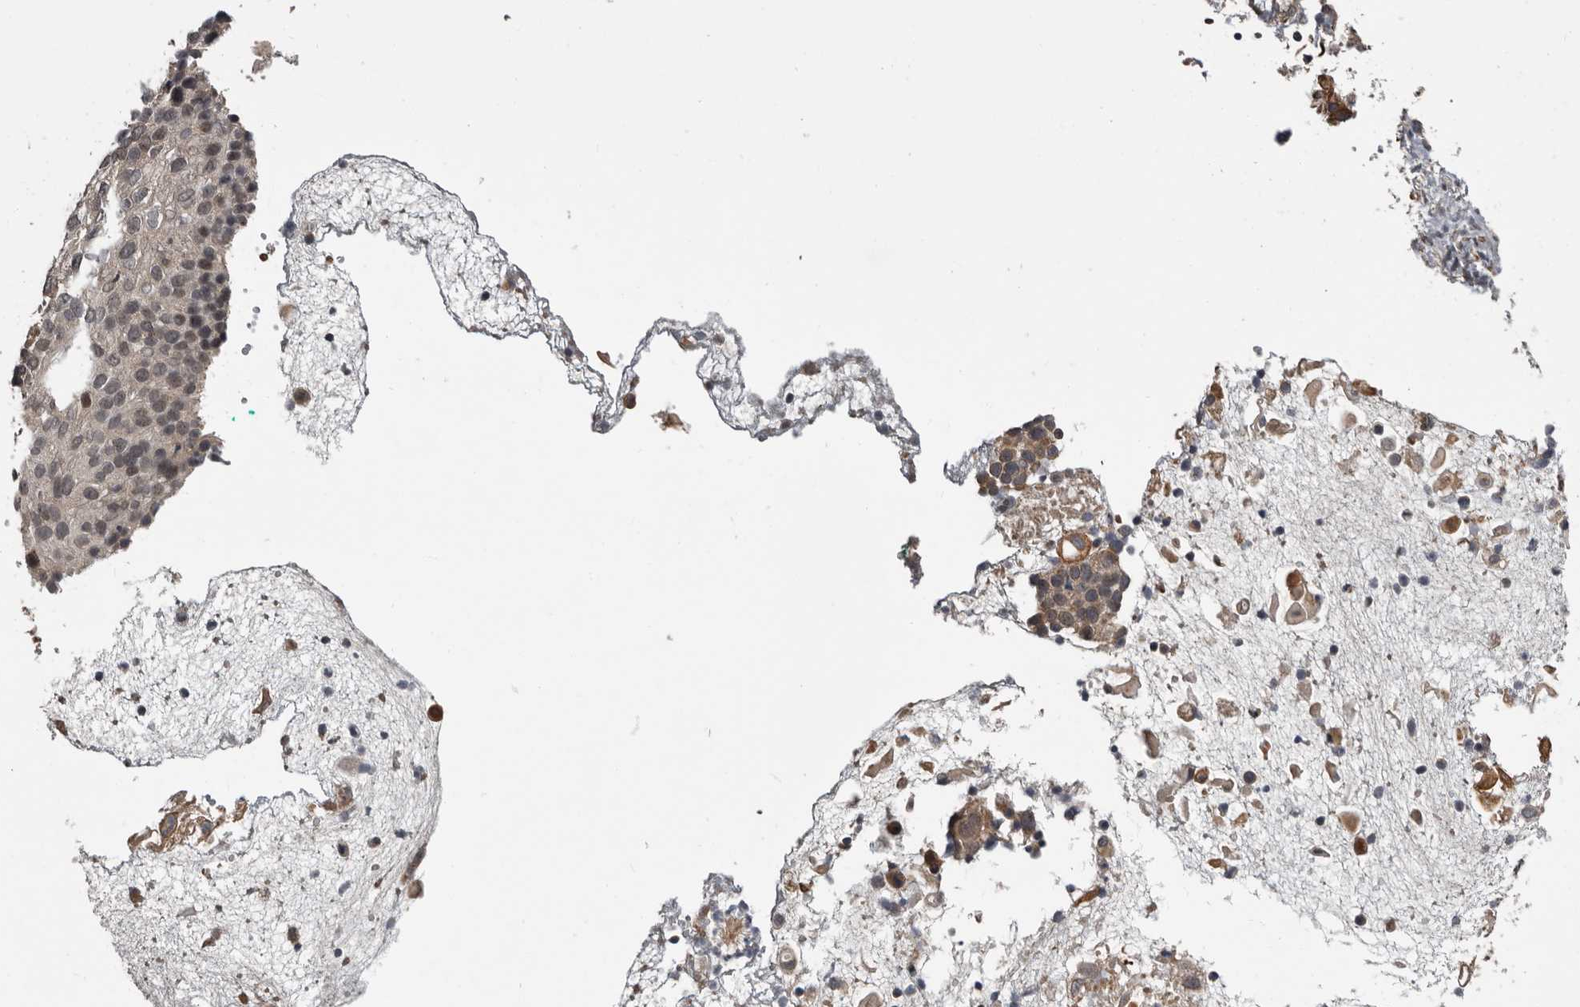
{"staining": {"intensity": "moderate", "quantity": "<25%", "location": "cytoplasmic/membranous"}, "tissue": "cervical cancer", "cell_type": "Tumor cells", "image_type": "cancer", "snomed": [{"axis": "morphology", "description": "Squamous cell carcinoma, NOS"}, {"axis": "topography", "description": "Cervix"}], "caption": "This is a micrograph of immunohistochemistry staining of cervical squamous cell carcinoma, which shows moderate expression in the cytoplasmic/membranous of tumor cells.", "gene": "FGFR4", "patient": {"sex": "female", "age": 74}}